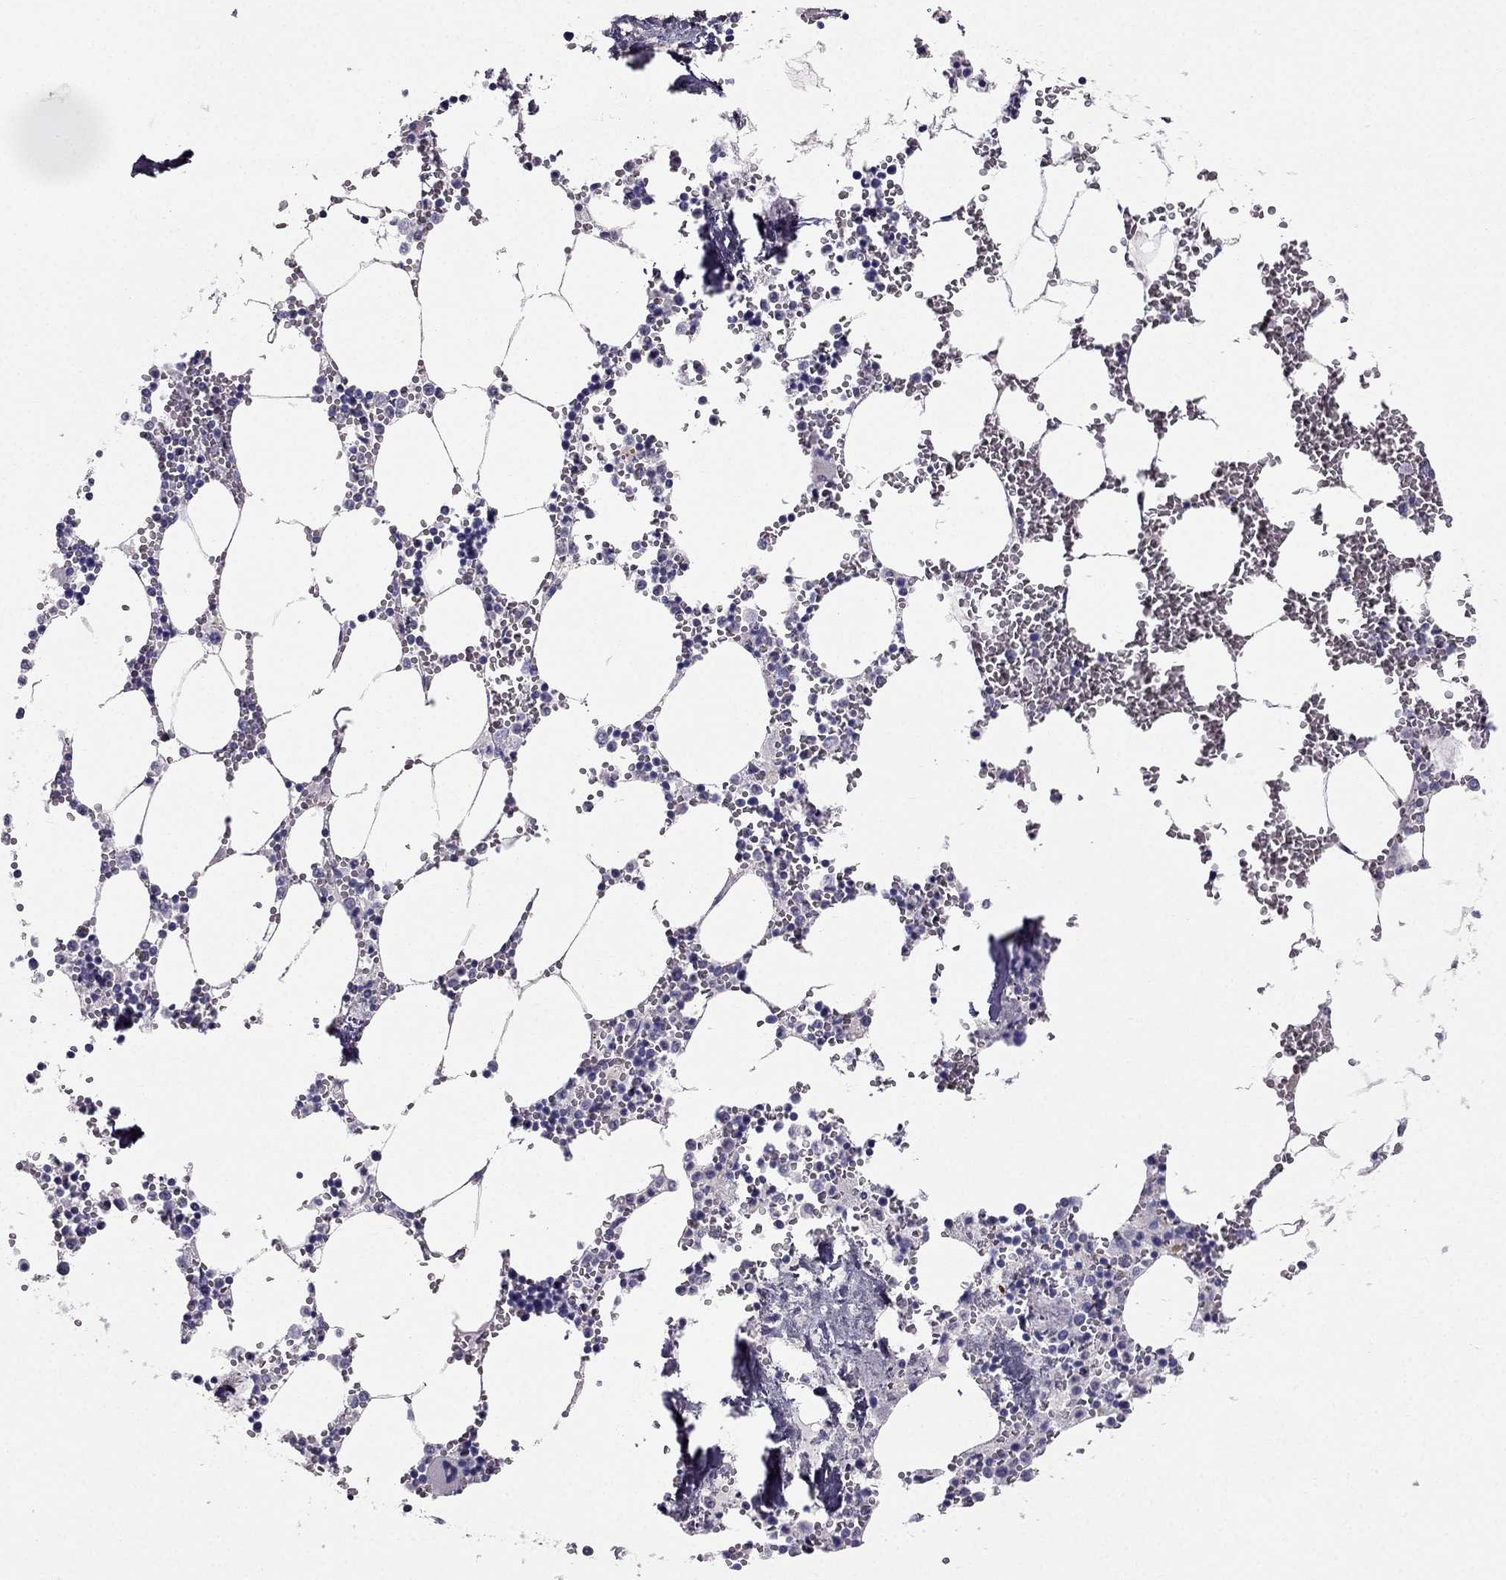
{"staining": {"intensity": "negative", "quantity": "none", "location": "none"}, "tissue": "bone marrow", "cell_type": "Hematopoietic cells", "image_type": "normal", "snomed": [{"axis": "morphology", "description": "Normal tissue, NOS"}, {"axis": "topography", "description": "Bone marrow"}], "caption": "DAB immunohistochemical staining of benign bone marrow reveals no significant expression in hematopoietic cells.", "gene": "LMTK3", "patient": {"sex": "male", "age": 54}}